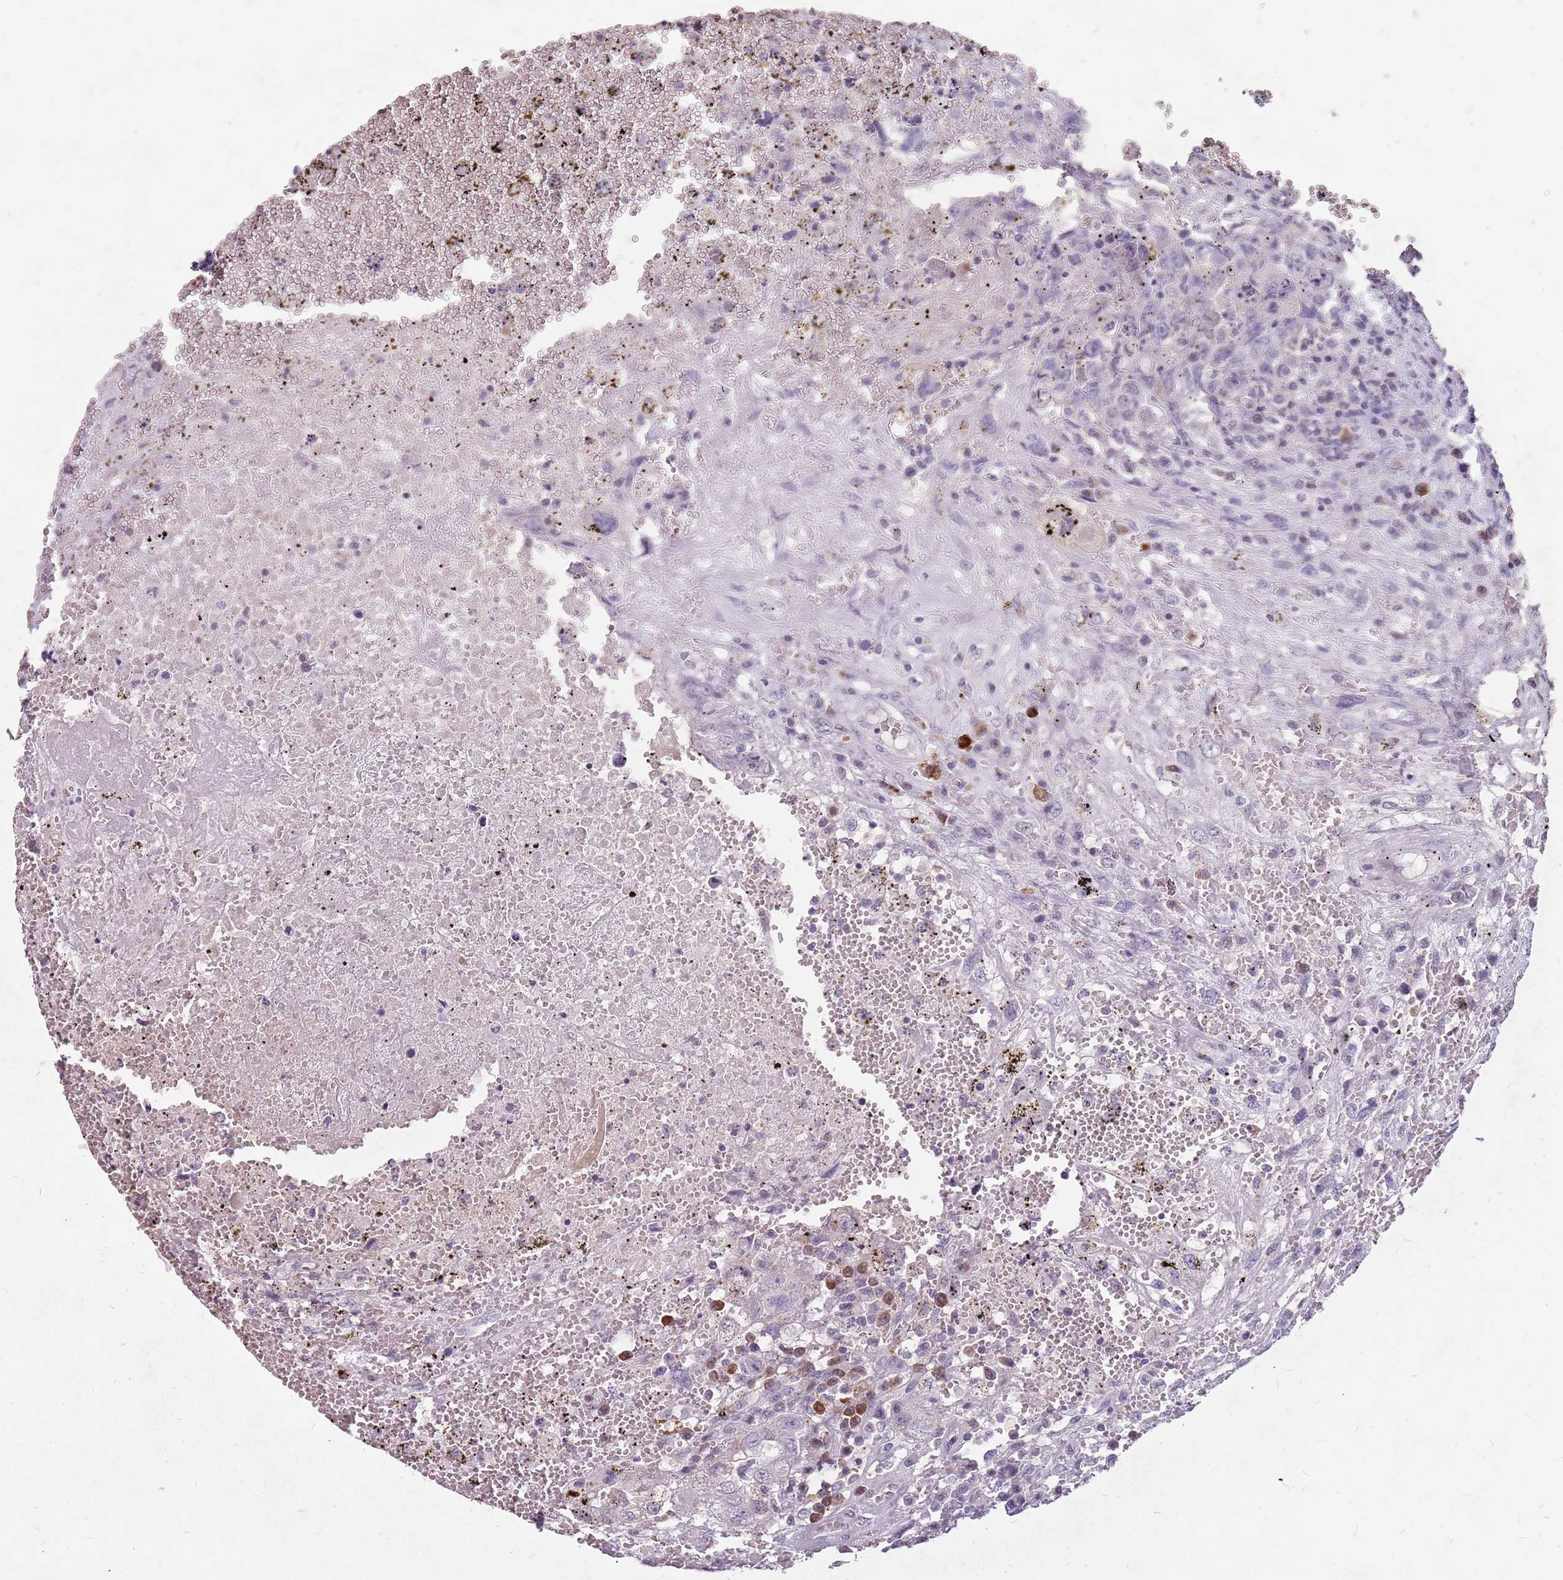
{"staining": {"intensity": "negative", "quantity": "none", "location": "none"}, "tissue": "testis cancer", "cell_type": "Tumor cells", "image_type": "cancer", "snomed": [{"axis": "morphology", "description": "Carcinoma, Embryonal, NOS"}, {"axis": "topography", "description": "Testis"}], "caption": "There is no significant expression in tumor cells of testis cancer (embryonal carcinoma).", "gene": "NEK6", "patient": {"sex": "male", "age": 26}}